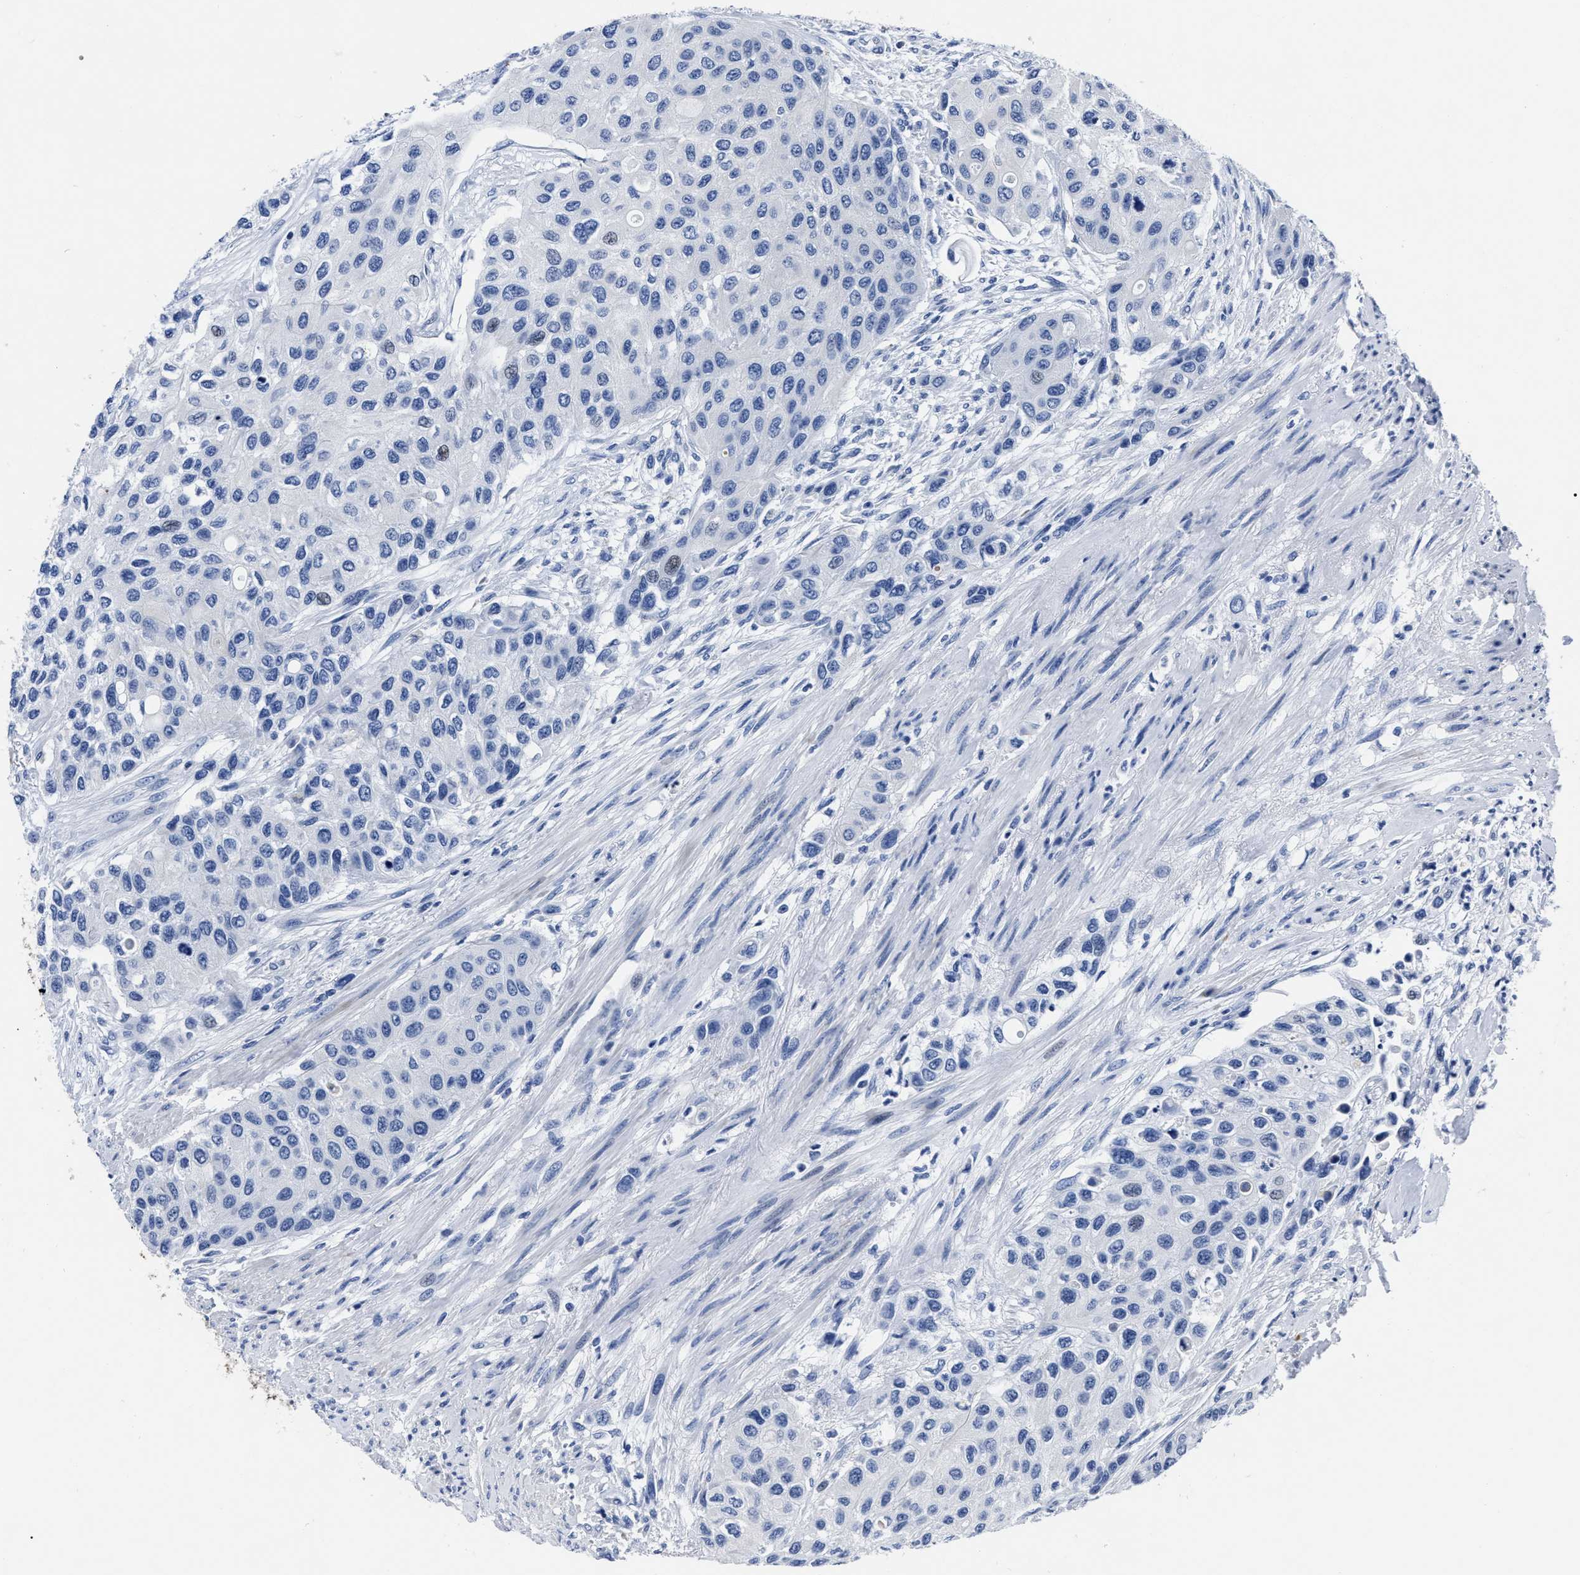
{"staining": {"intensity": "negative", "quantity": "none", "location": "none"}, "tissue": "urothelial cancer", "cell_type": "Tumor cells", "image_type": "cancer", "snomed": [{"axis": "morphology", "description": "Urothelial carcinoma, High grade"}, {"axis": "topography", "description": "Urinary bladder"}], "caption": "This is an immunohistochemistry image of human urothelial cancer. There is no positivity in tumor cells.", "gene": "MOV10L1", "patient": {"sex": "female", "age": 56}}